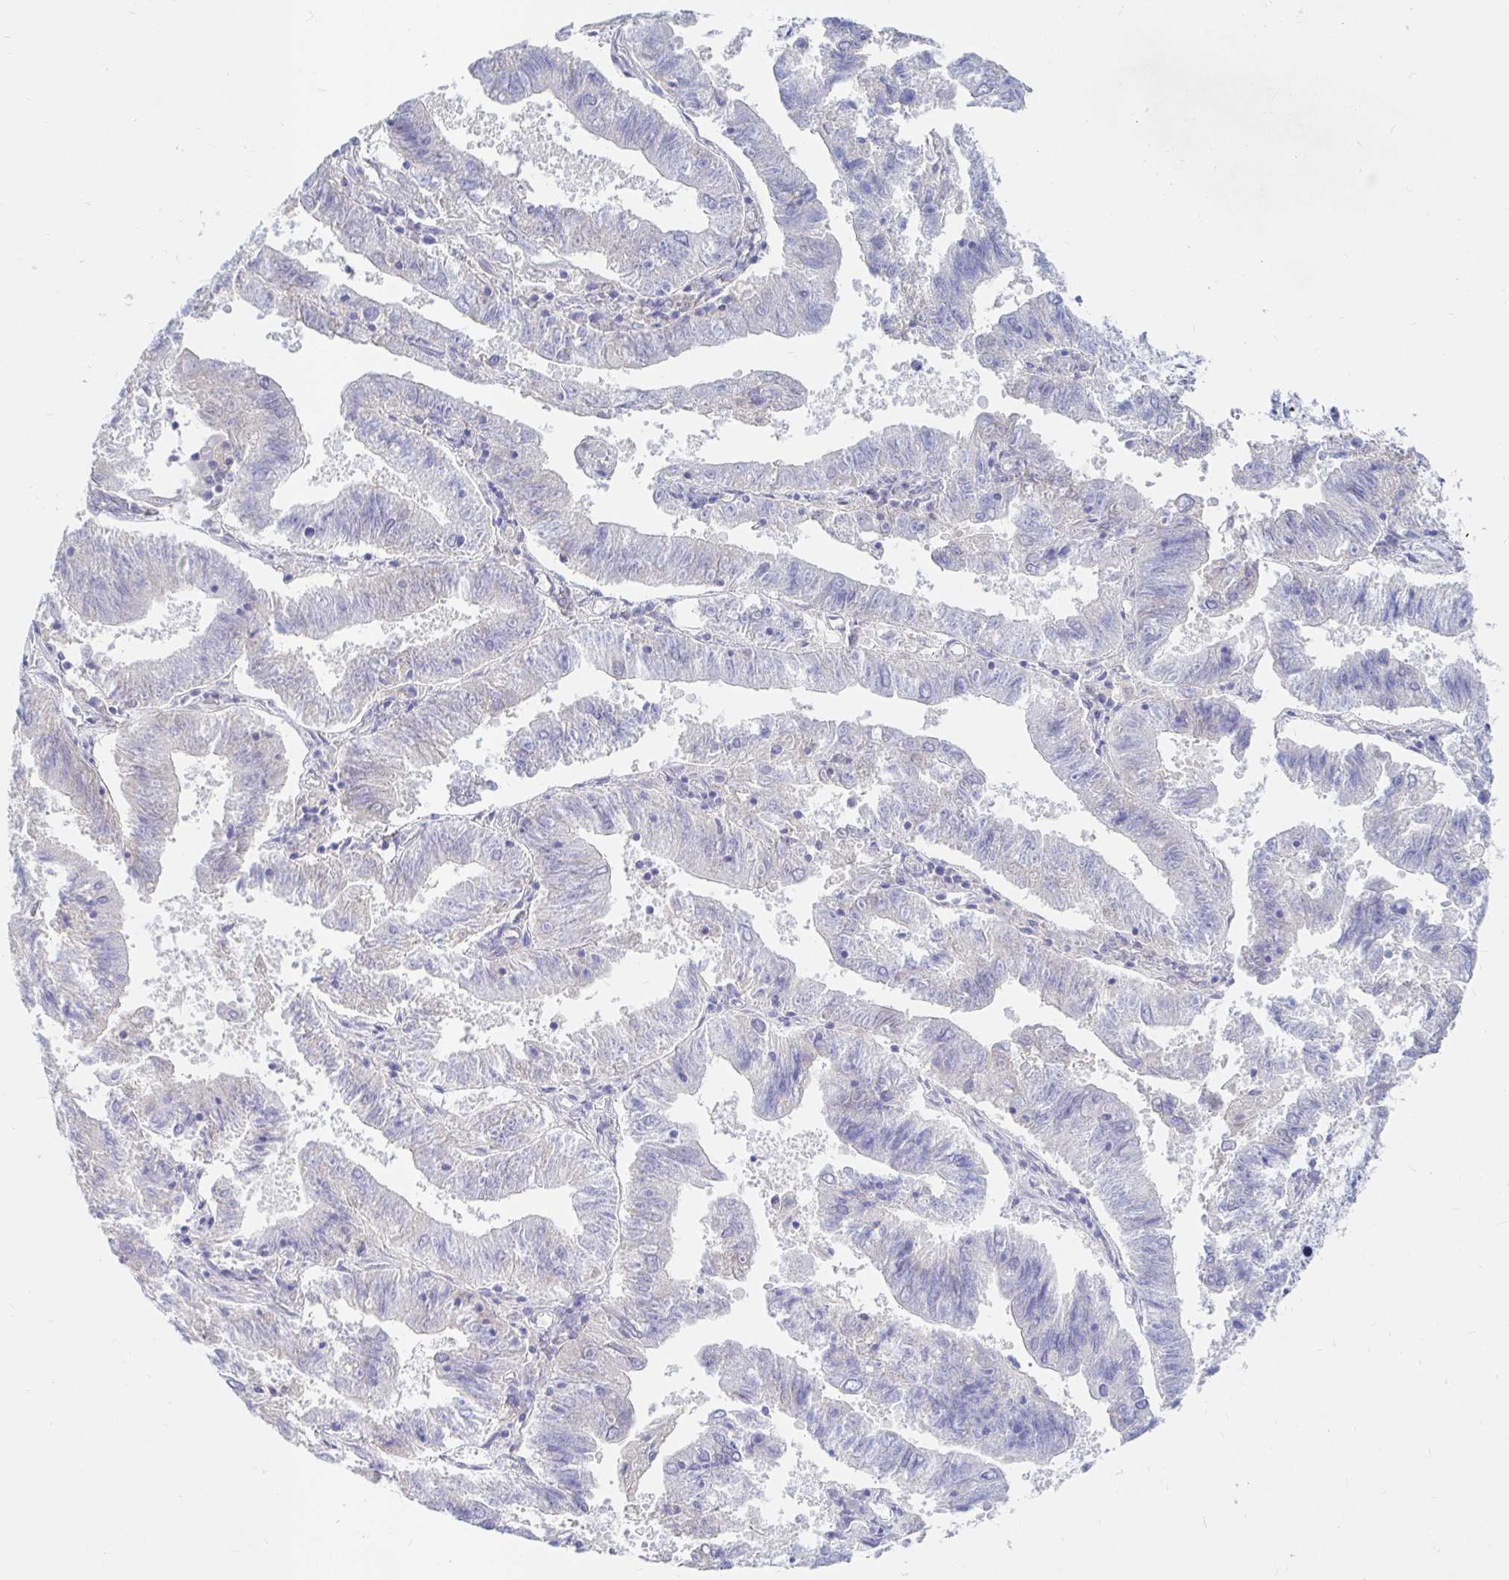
{"staining": {"intensity": "negative", "quantity": "none", "location": "none"}, "tissue": "endometrial cancer", "cell_type": "Tumor cells", "image_type": "cancer", "snomed": [{"axis": "morphology", "description": "Adenocarcinoma, NOS"}, {"axis": "topography", "description": "Endometrium"}], "caption": "Immunohistochemistry photomicrograph of endometrial cancer (adenocarcinoma) stained for a protein (brown), which exhibits no positivity in tumor cells. Nuclei are stained in blue.", "gene": "NR2E1", "patient": {"sex": "female", "age": 82}}